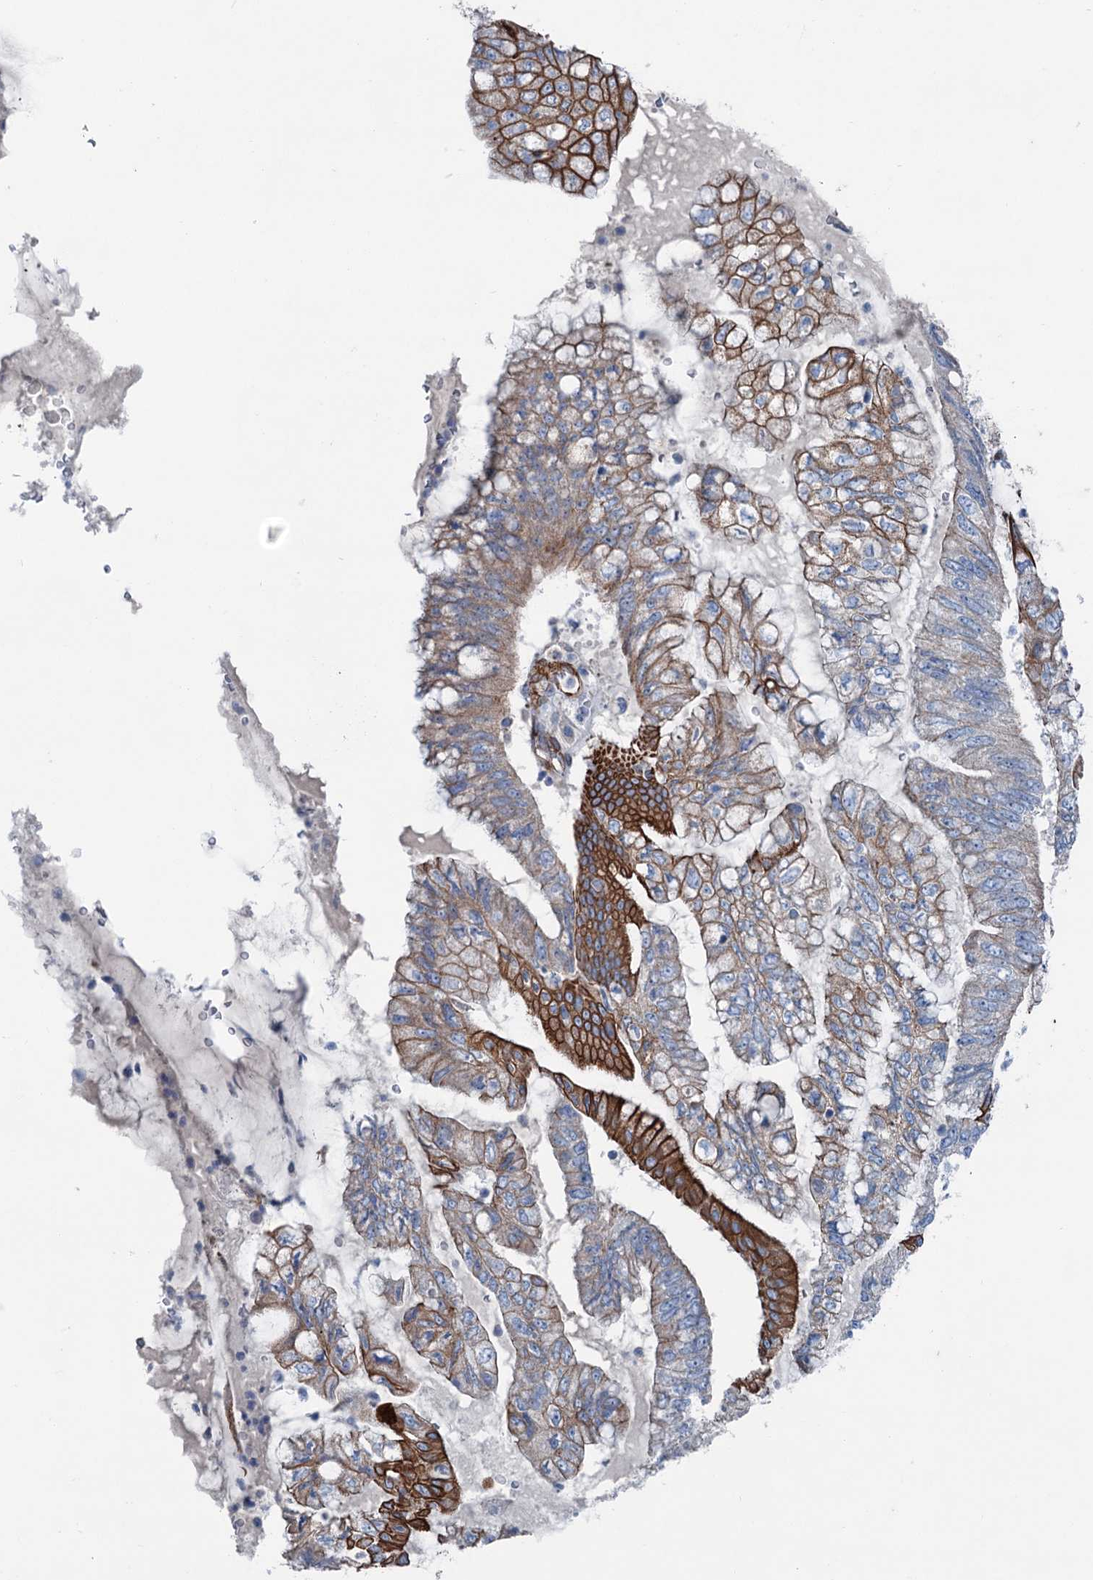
{"staining": {"intensity": "strong", "quantity": "<25%", "location": "cytoplasmic/membranous"}, "tissue": "pancreatic cancer", "cell_type": "Tumor cells", "image_type": "cancer", "snomed": [{"axis": "morphology", "description": "Adenocarcinoma, NOS"}, {"axis": "topography", "description": "Pancreas"}], "caption": "A high-resolution photomicrograph shows IHC staining of pancreatic cancer (adenocarcinoma), which reveals strong cytoplasmic/membranous staining in about <25% of tumor cells.", "gene": "CALCOCO1", "patient": {"sex": "female", "age": 73}}